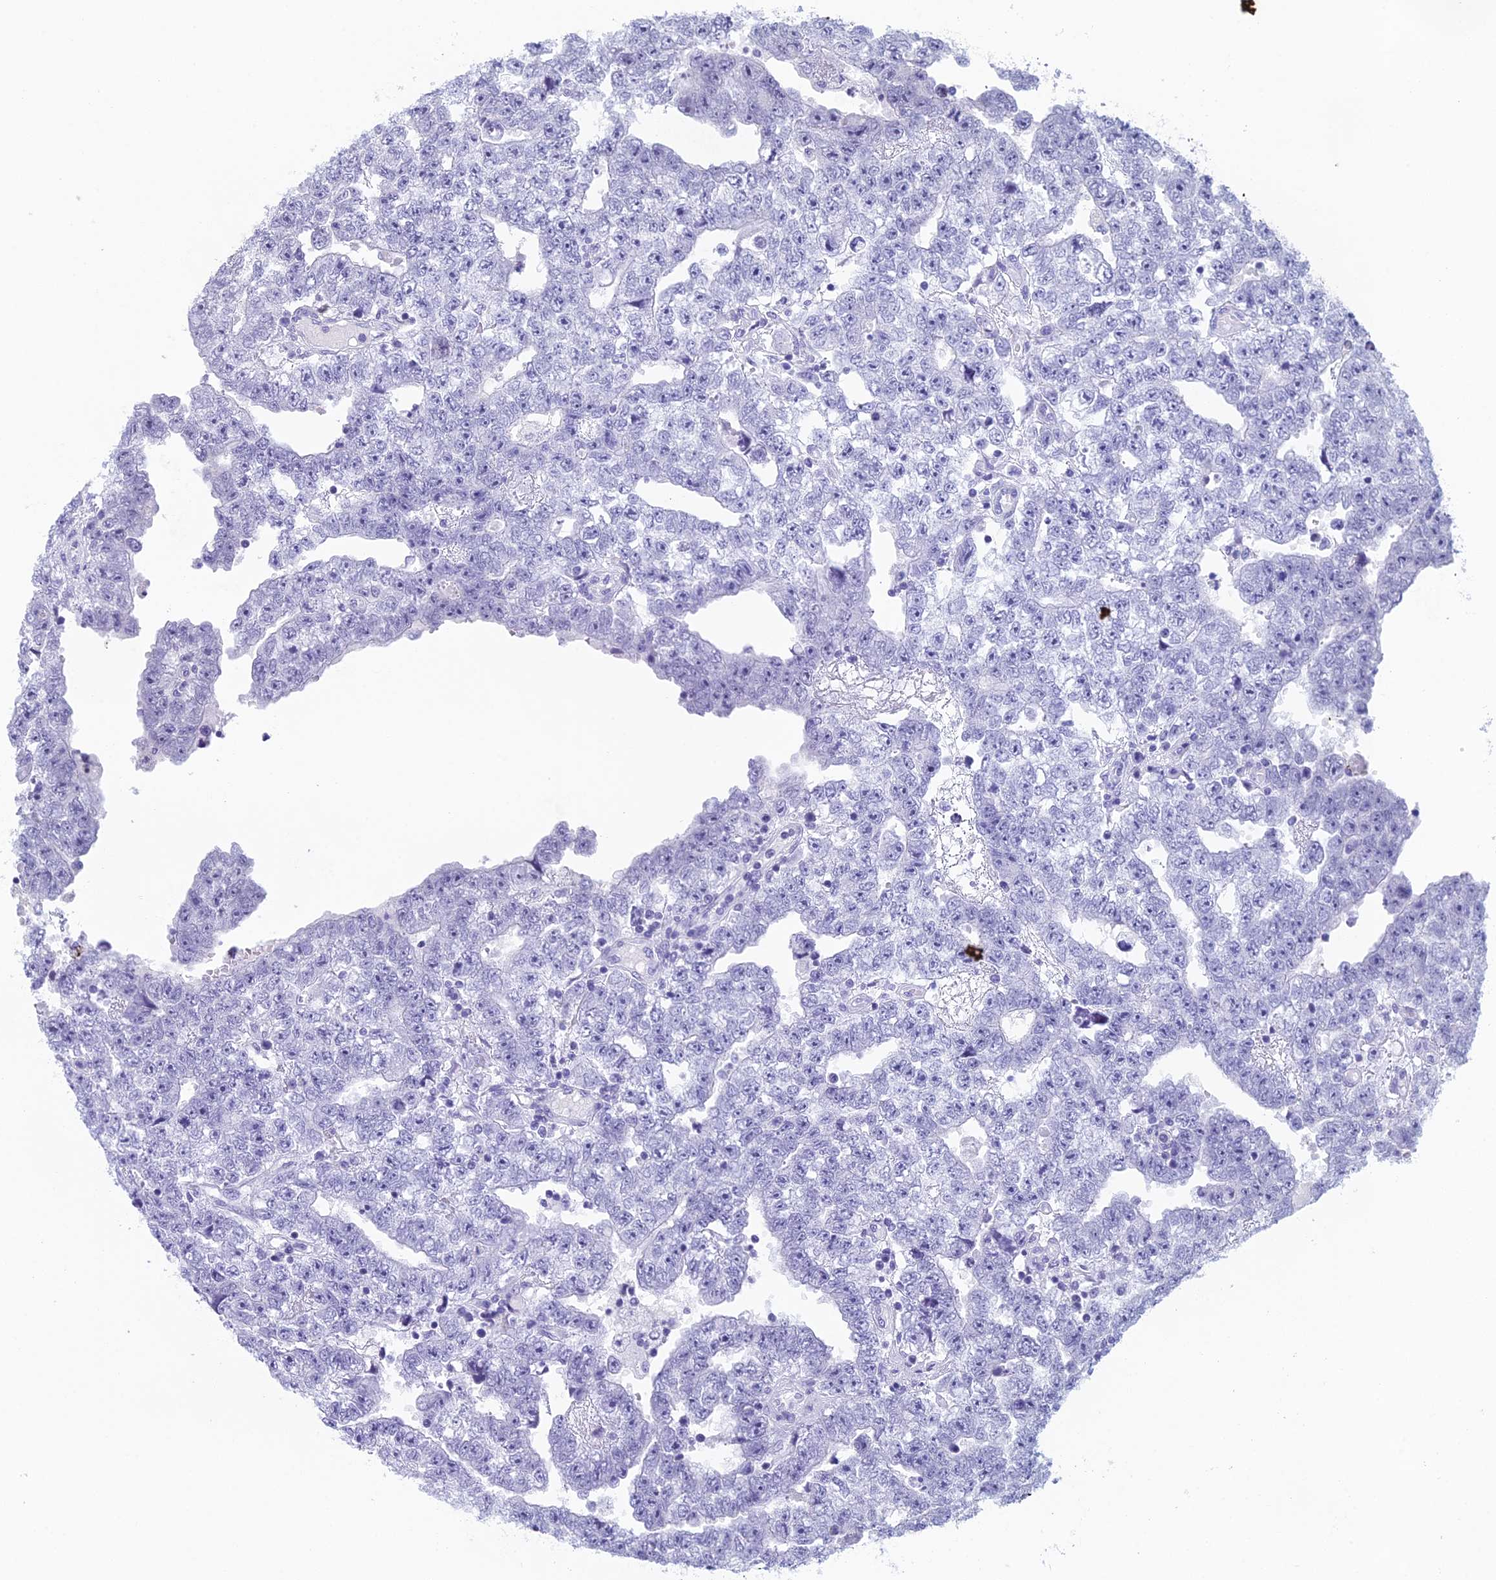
{"staining": {"intensity": "negative", "quantity": "none", "location": "none"}, "tissue": "testis cancer", "cell_type": "Tumor cells", "image_type": "cancer", "snomed": [{"axis": "morphology", "description": "Carcinoma, Embryonal, NOS"}, {"axis": "topography", "description": "Testis"}], "caption": "Histopathology image shows no significant protein expression in tumor cells of testis cancer (embryonal carcinoma).", "gene": "RGS17", "patient": {"sex": "male", "age": 25}}